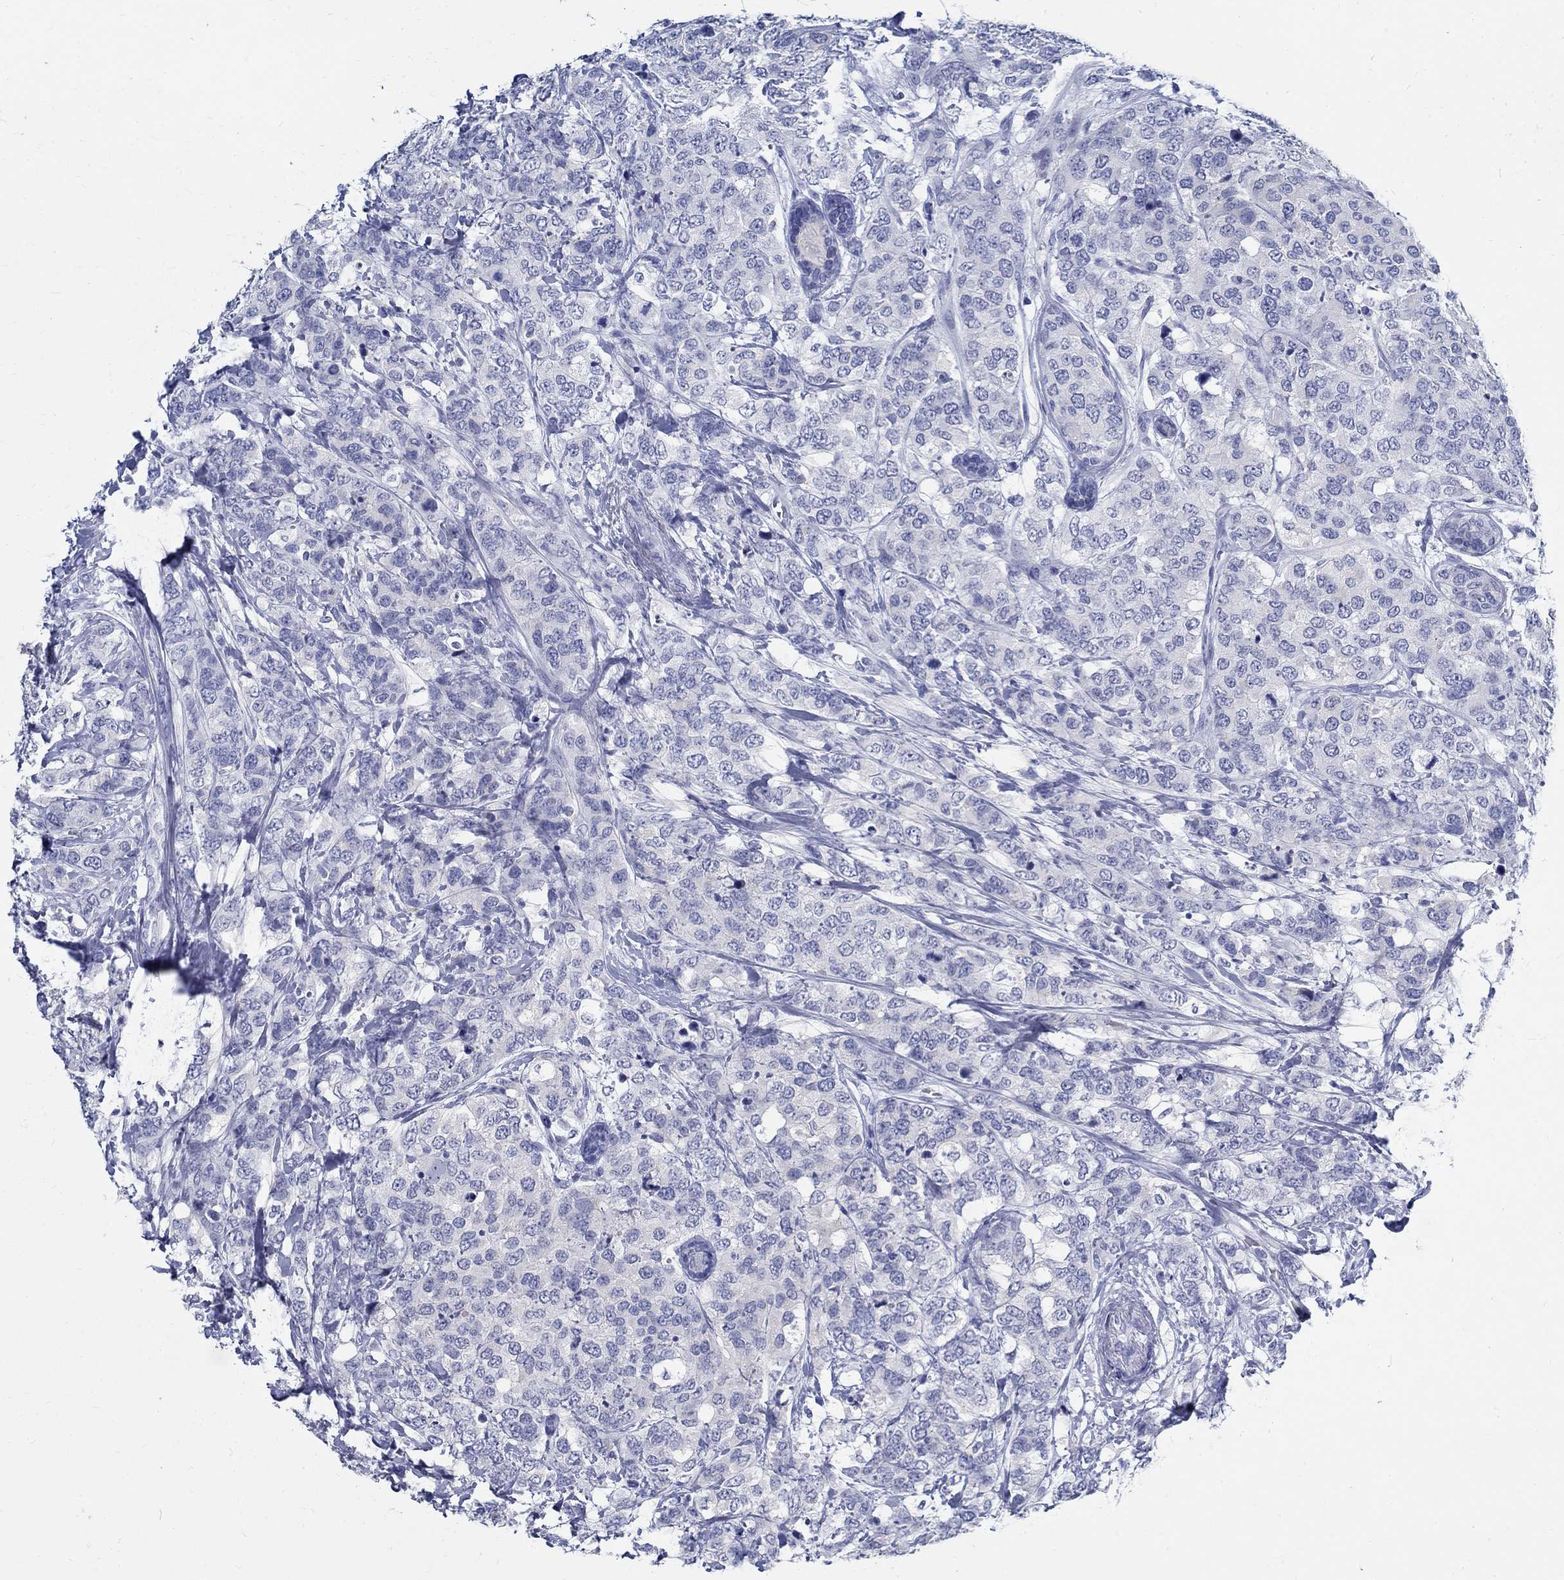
{"staining": {"intensity": "negative", "quantity": "none", "location": "none"}, "tissue": "breast cancer", "cell_type": "Tumor cells", "image_type": "cancer", "snomed": [{"axis": "morphology", "description": "Lobular carcinoma"}, {"axis": "topography", "description": "Breast"}], "caption": "A histopathology image of breast lobular carcinoma stained for a protein exhibits no brown staining in tumor cells.", "gene": "BSPRY", "patient": {"sex": "female", "age": 59}}